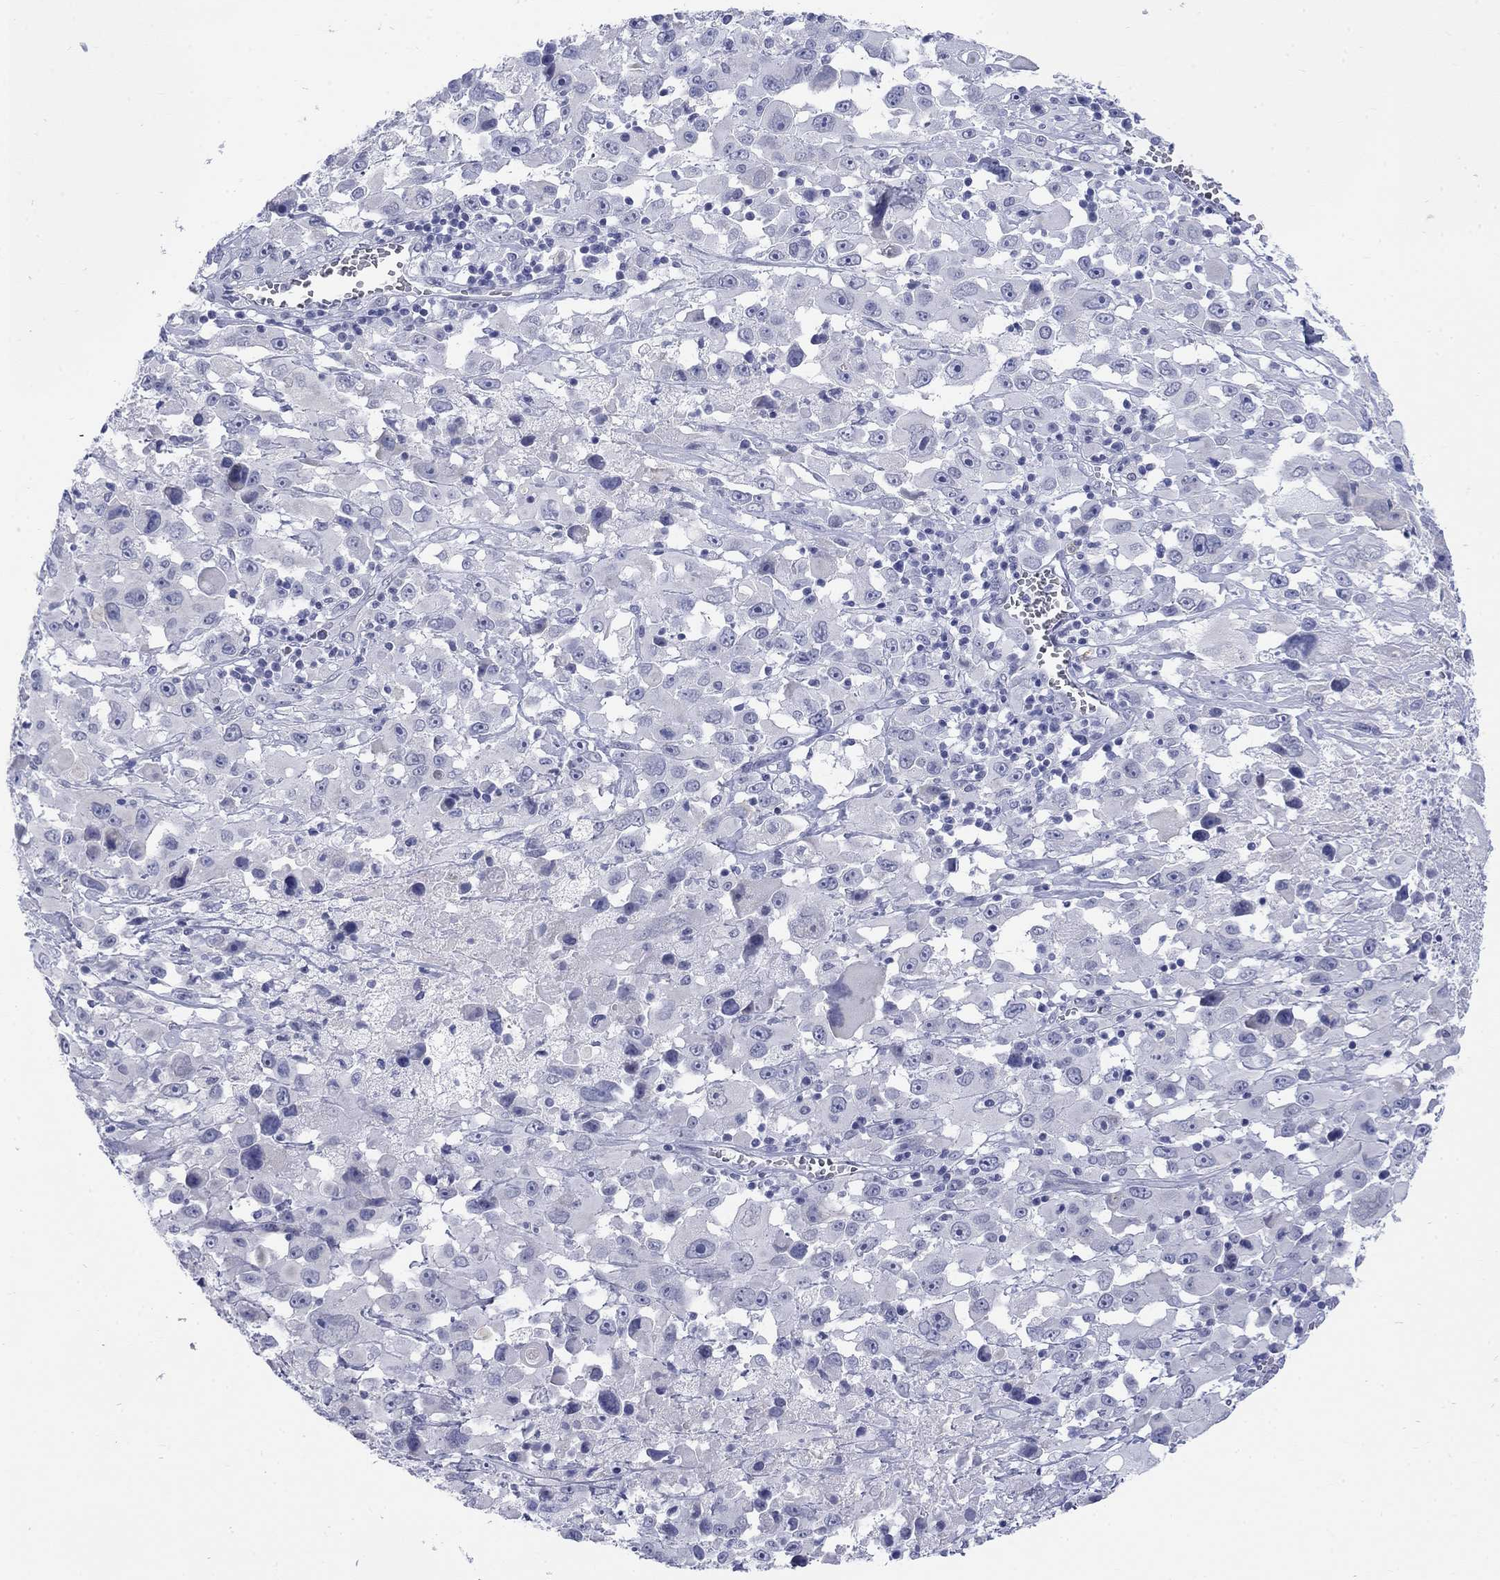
{"staining": {"intensity": "negative", "quantity": "none", "location": "none"}, "tissue": "melanoma", "cell_type": "Tumor cells", "image_type": "cancer", "snomed": [{"axis": "morphology", "description": "Malignant melanoma, Metastatic site"}, {"axis": "topography", "description": "Lymph node"}], "caption": "This is an immunohistochemistry (IHC) histopathology image of human melanoma. There is no expression in tumor cells.", "gene": "ECEL1", "patient": {"sex": "male", "age": 50}}